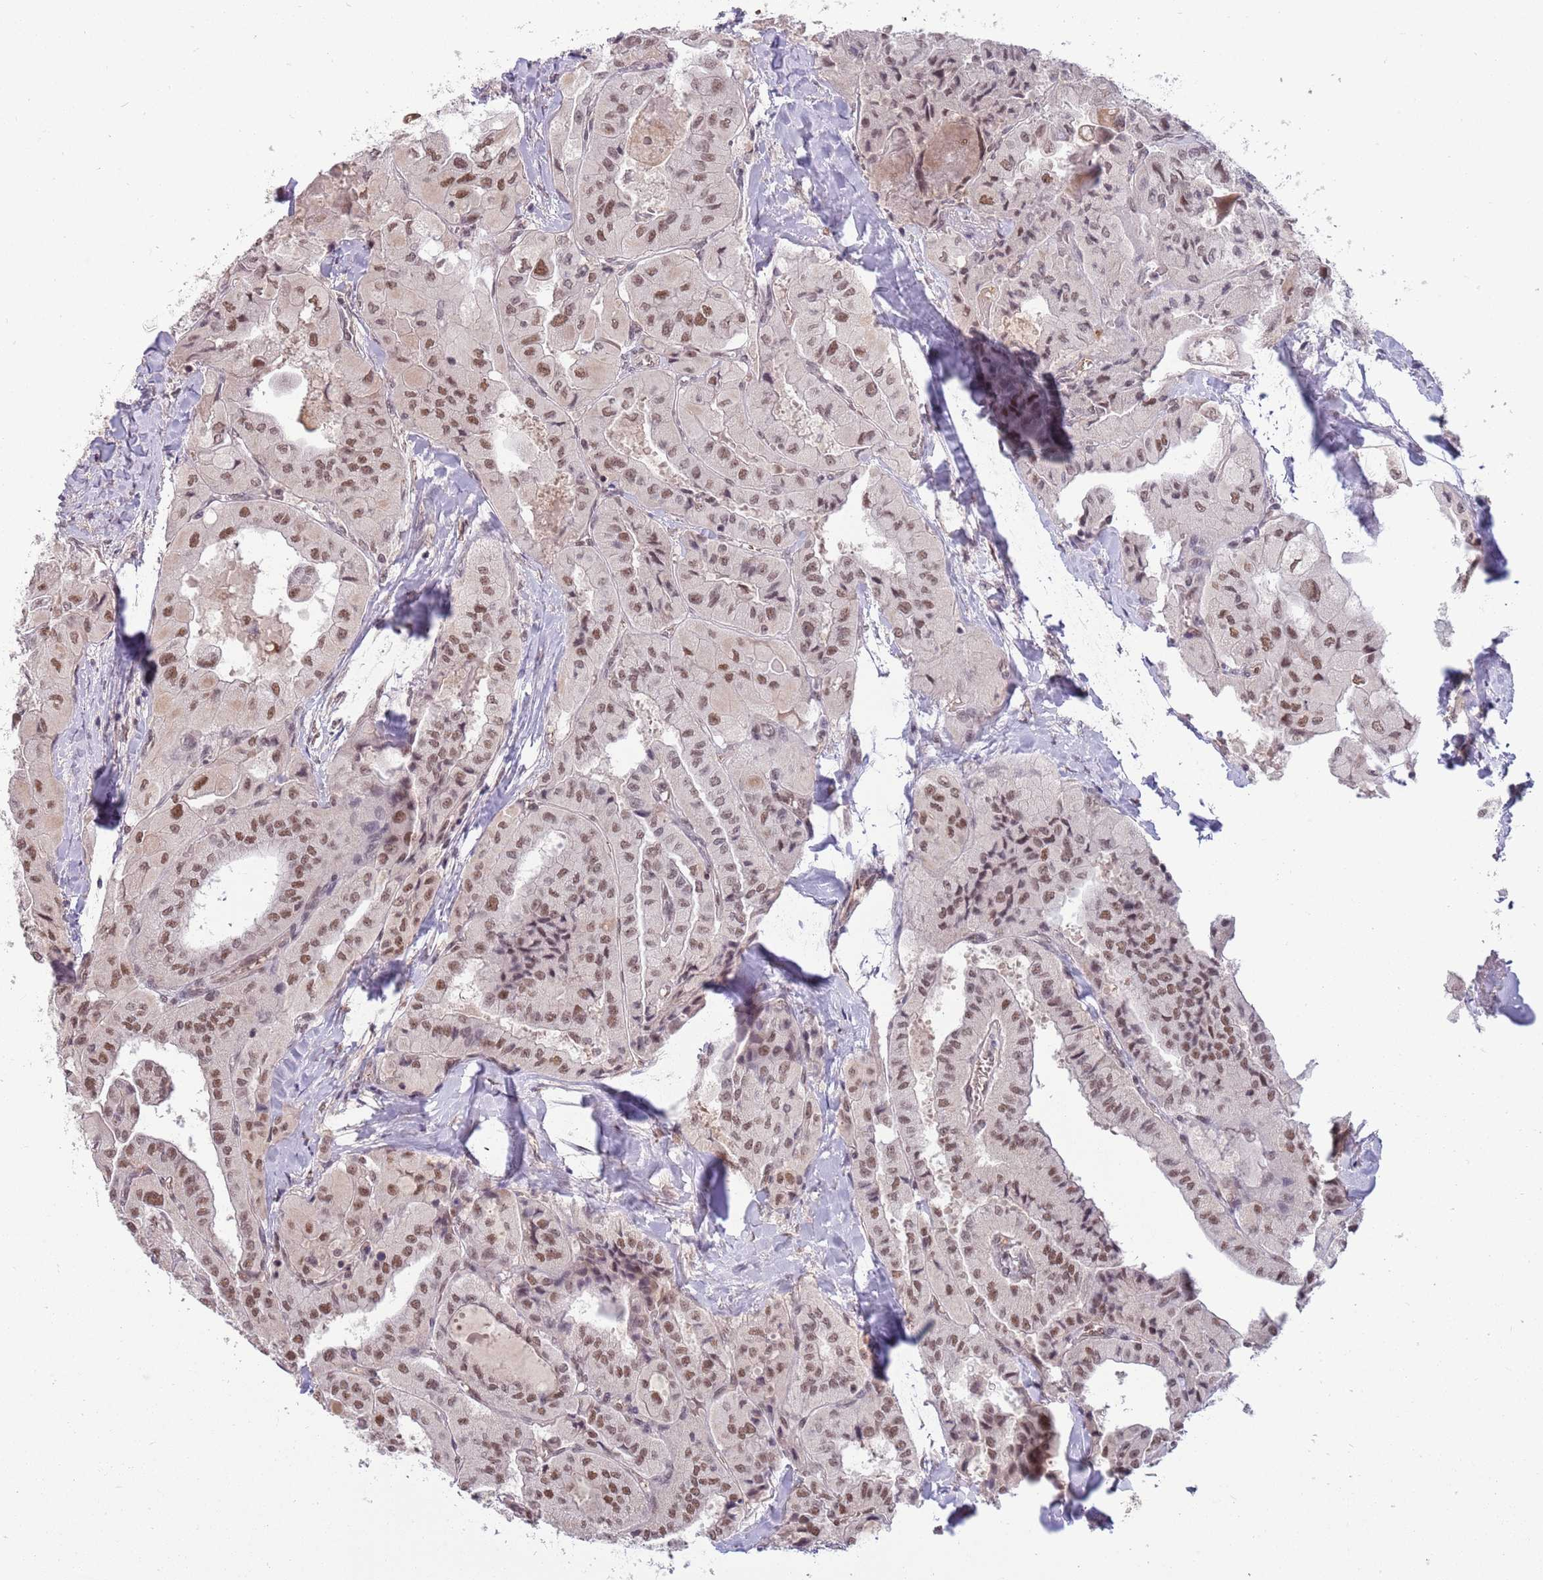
{"staining": {"intensity": "moderate", "quantity": ">75%", "location": "nuclear"}, "tissue": "thyroid cancer", "cell_type": "Tumor cells", "image_type": "cancer", "snomed": [{"axis": "morphology", "description": "Normal tissue, NOS"}, {"axis": "morphology", "description": "Papillary adenocarcinoma, NOS"}, {"axis": "topography", "description": "Thyroid gland"}], "caption": "Human thyroid cancer stained for a protein (brown) reveals moderate nuclear positive expression in about >75% of tumor cells.", "gene": "ZBTB7A", "patient": {"sex": "female", "age": 59}}